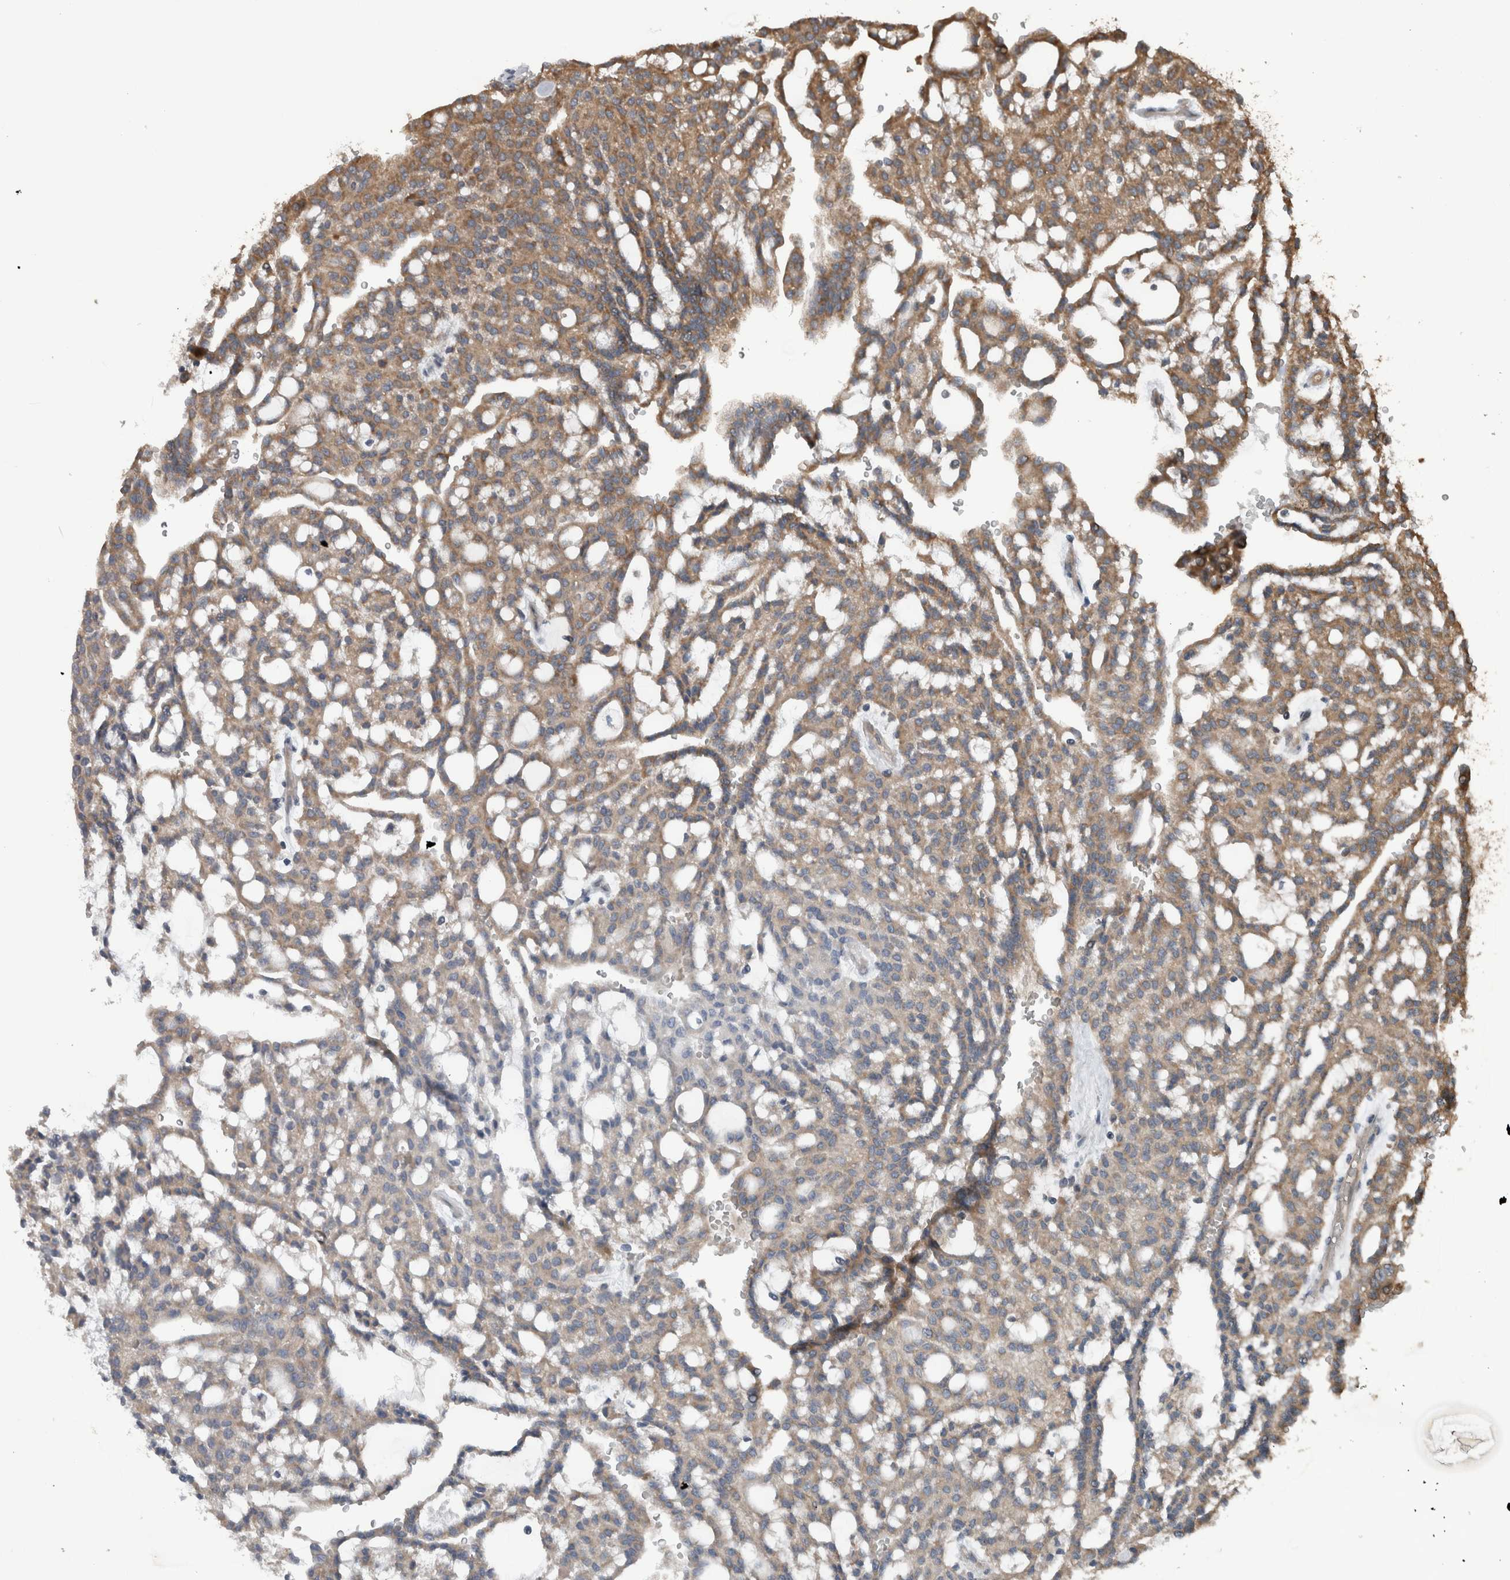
{"staining": {"intensity": "moderate", "quantity": ">75%", "location": "cytoplasmic/membranous"}, "tissue": "renal cancer", "cell_type": "Tumor cells", "image_type": "cancer", "snomed": [{"axis": "morphology", "description": "Adenocarcinoma, NOS"}, {"axis": "topography", "description": "Kidney"}], "caption": "Tumor cells demonstrate medium levels of moderate cytoplasmic/membranous staining in approximately >75% of cells in human adenocarcinoma (renal). The protein is stained brown, and the nuclei are stained in blue (DAB IHC with brightfield microscopy, high magnification).", "gene": "RIOK3", "patient": {"sex": "male", "age": 63}}